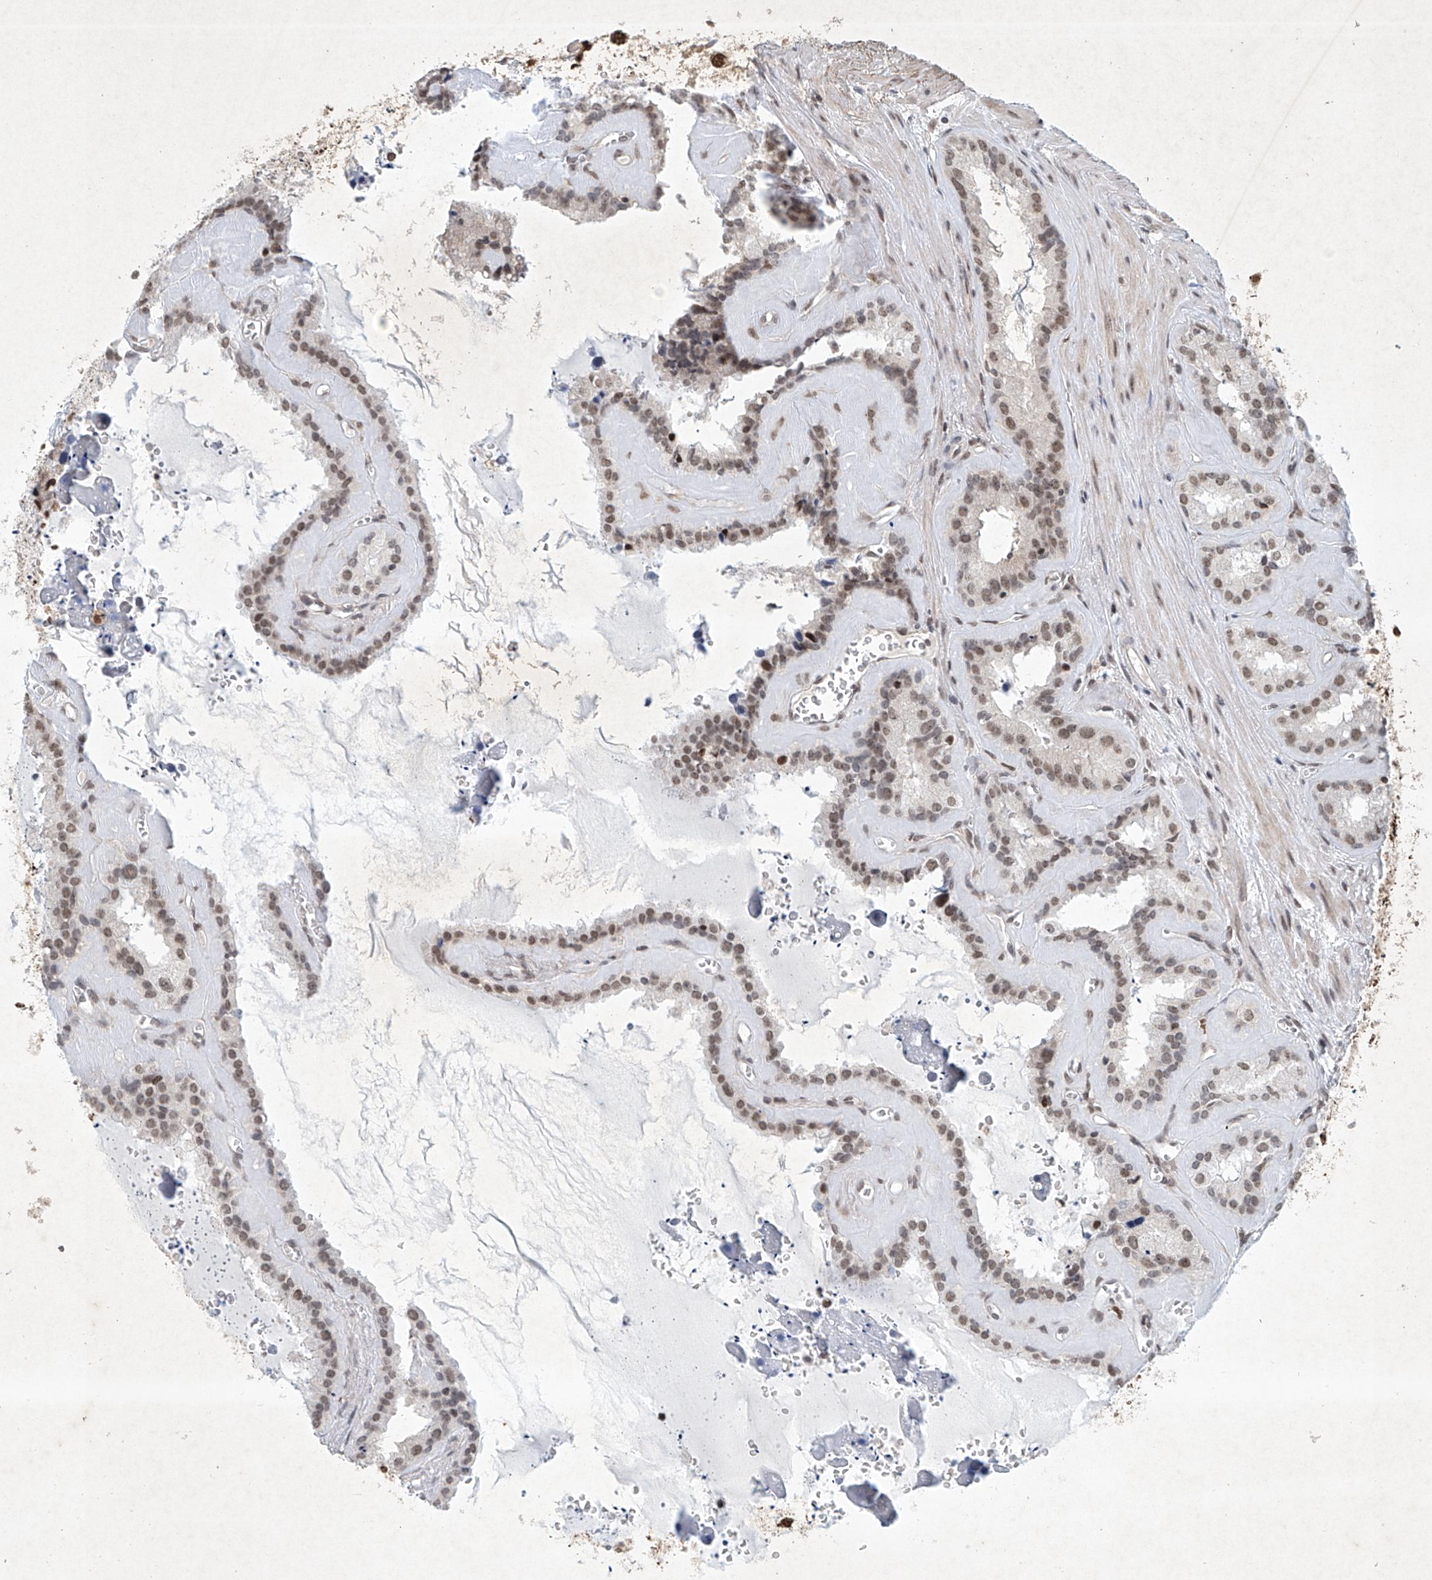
{"staining": {"intensity": "moderate", "quantity": ">75%", "location": "nuclear"}, "tissue": "seminal vesicle", "cell_type": "Glandular cells", "image_type": "normal", "snomed": [{"axis": "morphology", "description": "Normal tissue, NOS"}, {"axis": "topography", "description": "Prostate"}, {"axis": "topography", "description": "Seminal veicle"}], "caption": "Seminal vesicle stained with immunohistochemistry (IHC) displays moderate nuclear positivity in approximately >75% of glandular cells.", "gene": "ZNF470", "patient": {"sex": "male", "age": 59}}